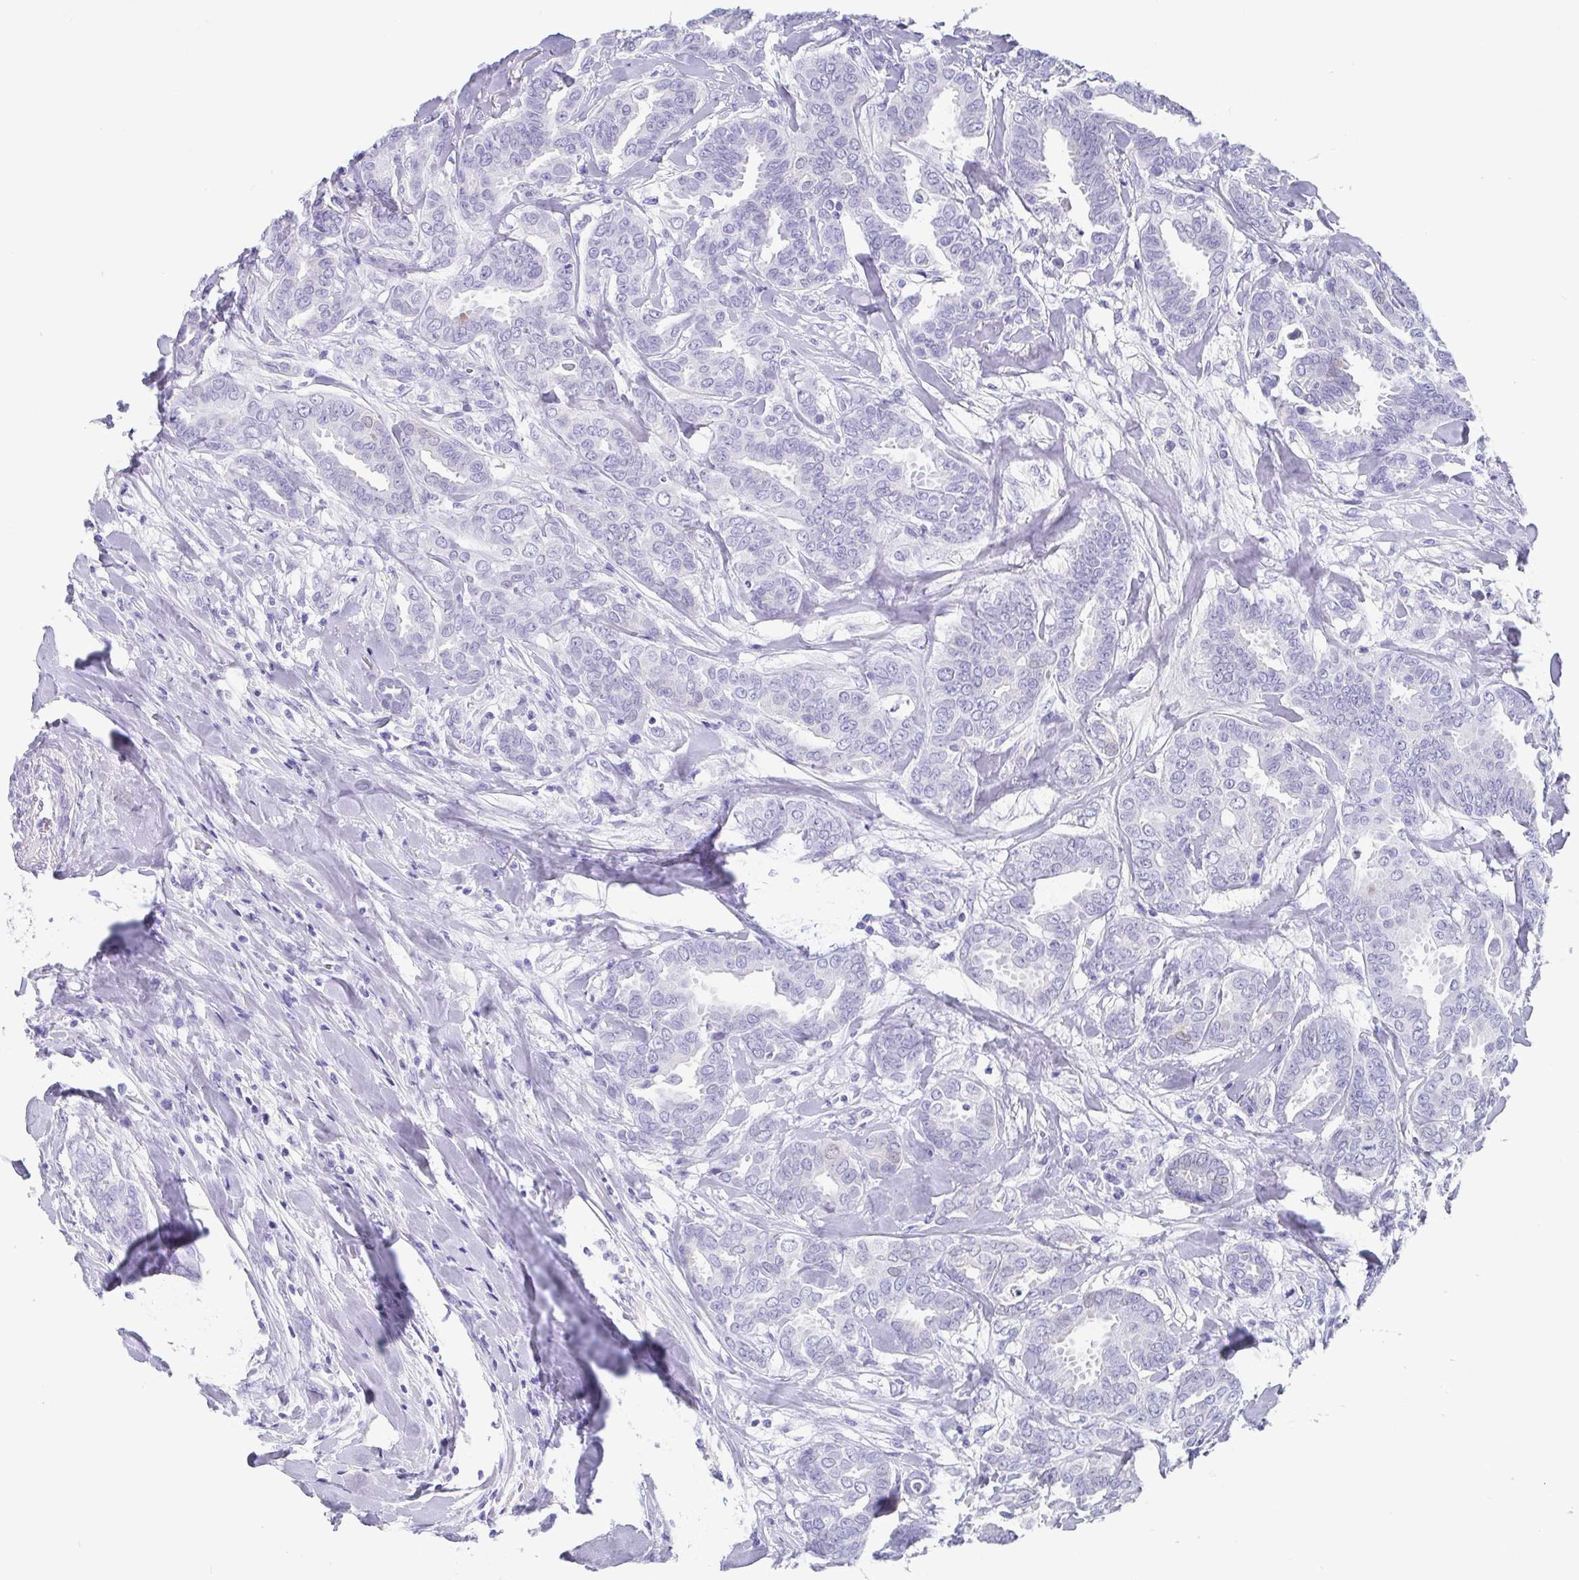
{"staining": {"intensity": "negative", "quantity": "none", "location": "none"}, "tissue": "breast cancer", "cell_type": "Tumor cells", "image_type": "cancer", "snomed": [{"axis": "morphology", "description": "Duct carcinoma"}, {"axis": "topography", "description": "Breast"}], "caption": "IHC micrograph of neoplastic tissue: human intraductal carcinoma (breast) stained with DAB (3,3'-diaminobenzidine) demonstrates no significant protein expression in tumor cells. (Brightfield microscopy of DAB immunohistochemistry (IHC) at high magnification).", "gene": "SCGN", "patient": {"sex": "female", "age": 45}}